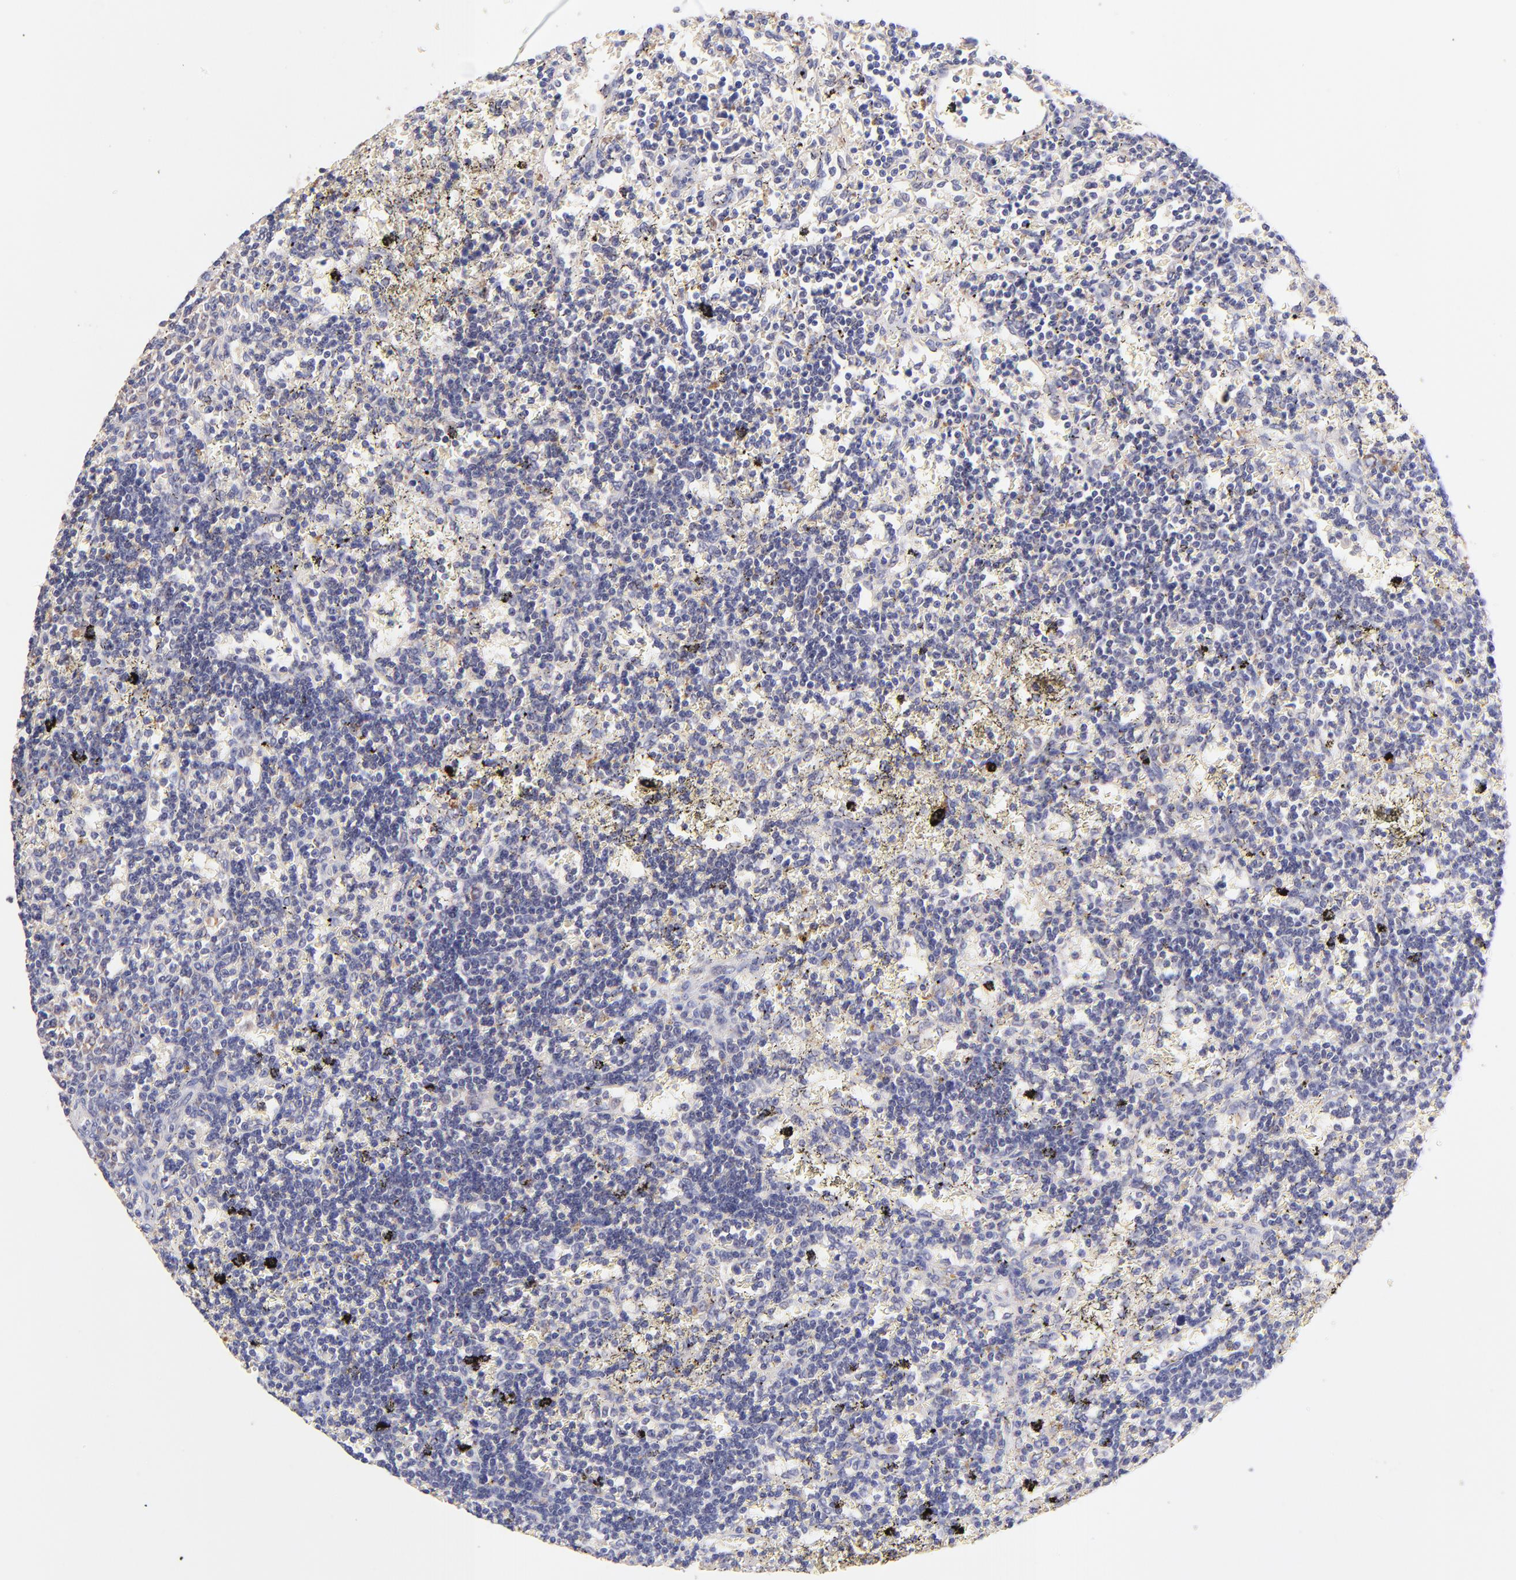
{"staining": {"intensity": "negative", "quantity": "none", "location": "none"}, "tissue": "lymphoma", "cell_type": "Tumor cells", "image_type": "cancer", "snomed": [{"axis": "morphology", "description": "Malignant lymphoma, non-Hodgkin's type, Low grade"}, {"axis": "topography", "description": "Spleen"}], "caption": "Tumor cells show no significant protein expression in low-grade malignant lymphoma, non-Hodgkin's type. (DAB immunohistochemistry, high magnification).", "gene": "RPL11", "patient": {"sex": "male", "age": 60}}